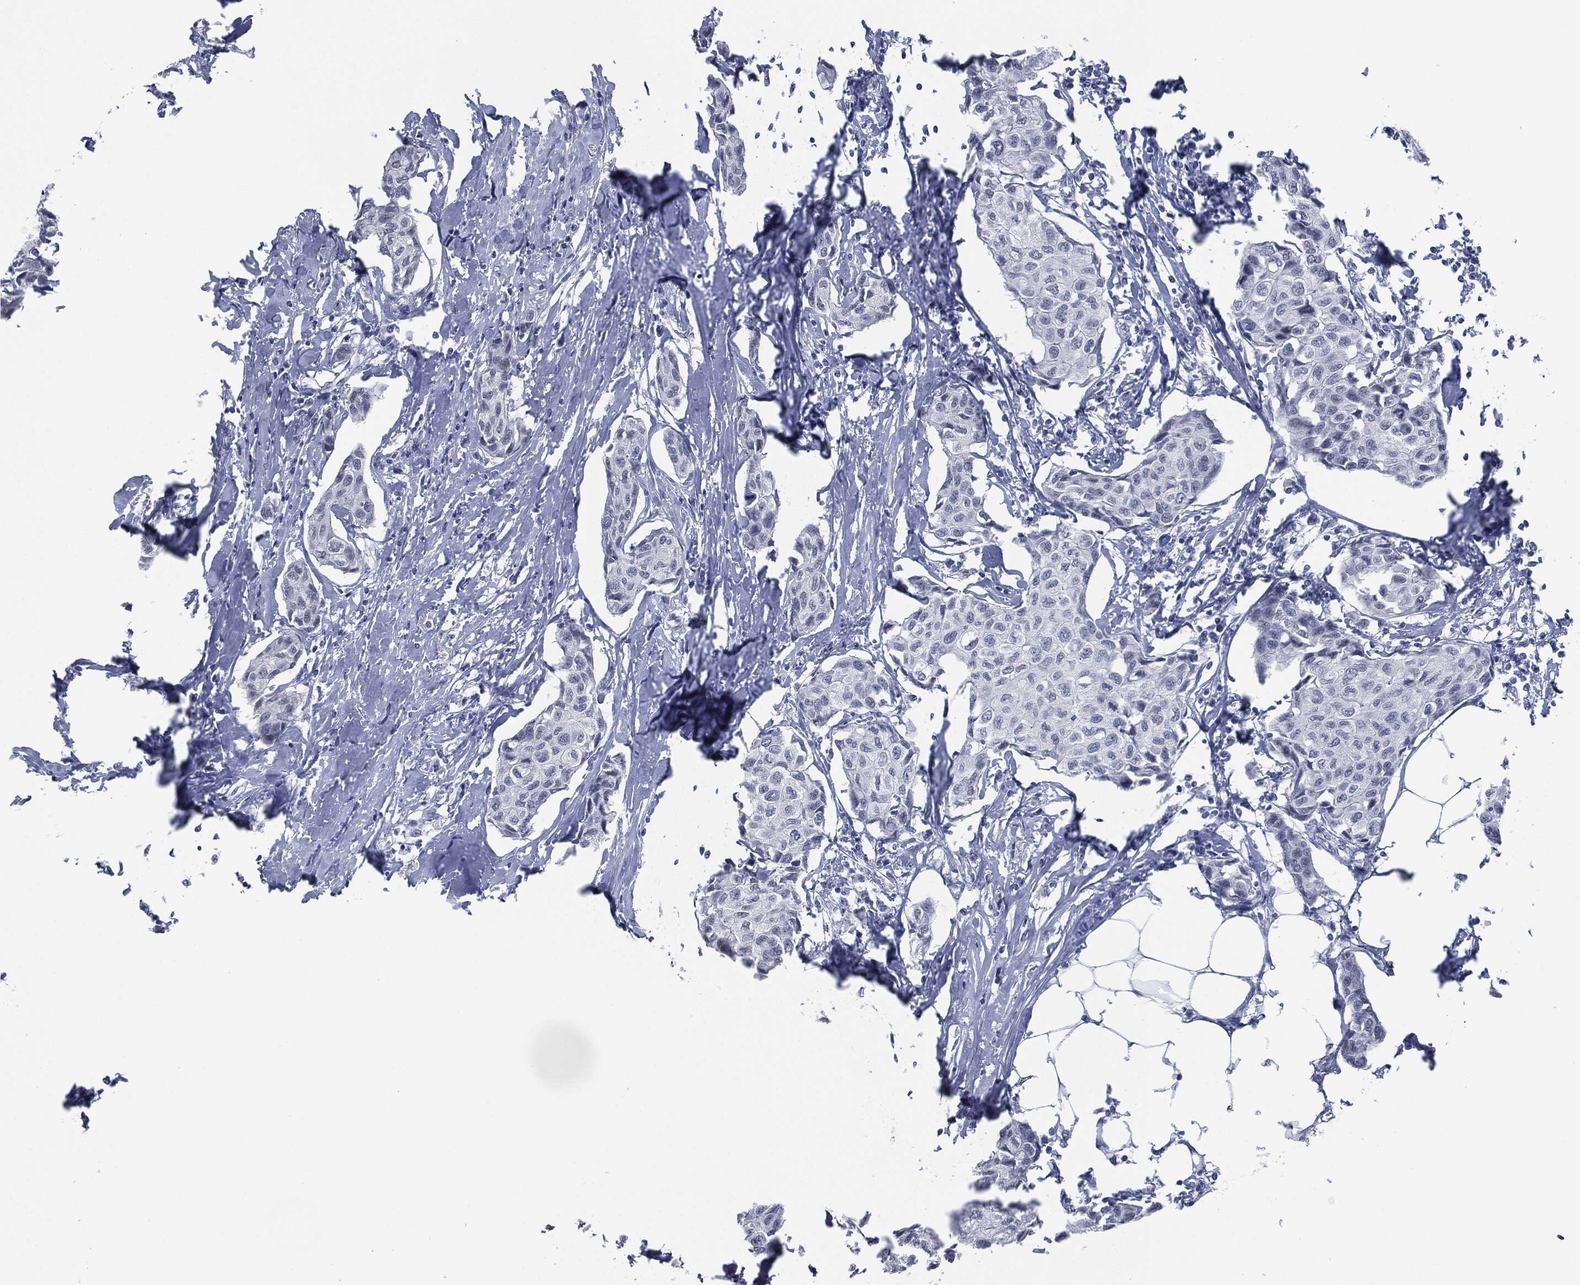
{"staining": {"intensity": "negative", "quantity": "none", "location": "none"}, "tissue": "breast cancer", "cell_type": "Tumor cells", "image_type": "cancer", "snomed": [{"axis": "morphology", "description": "Duct carcinoma"}, {"axis": "topography", "description": "Breast"}], "caption": "Immunohistochemical staining of breast cancer (invasive ductal carcinoma) demonstrates no significant staining in tumor cells.", "gene": "MUC16", "patient": {"sex": "female", "age": 80}}